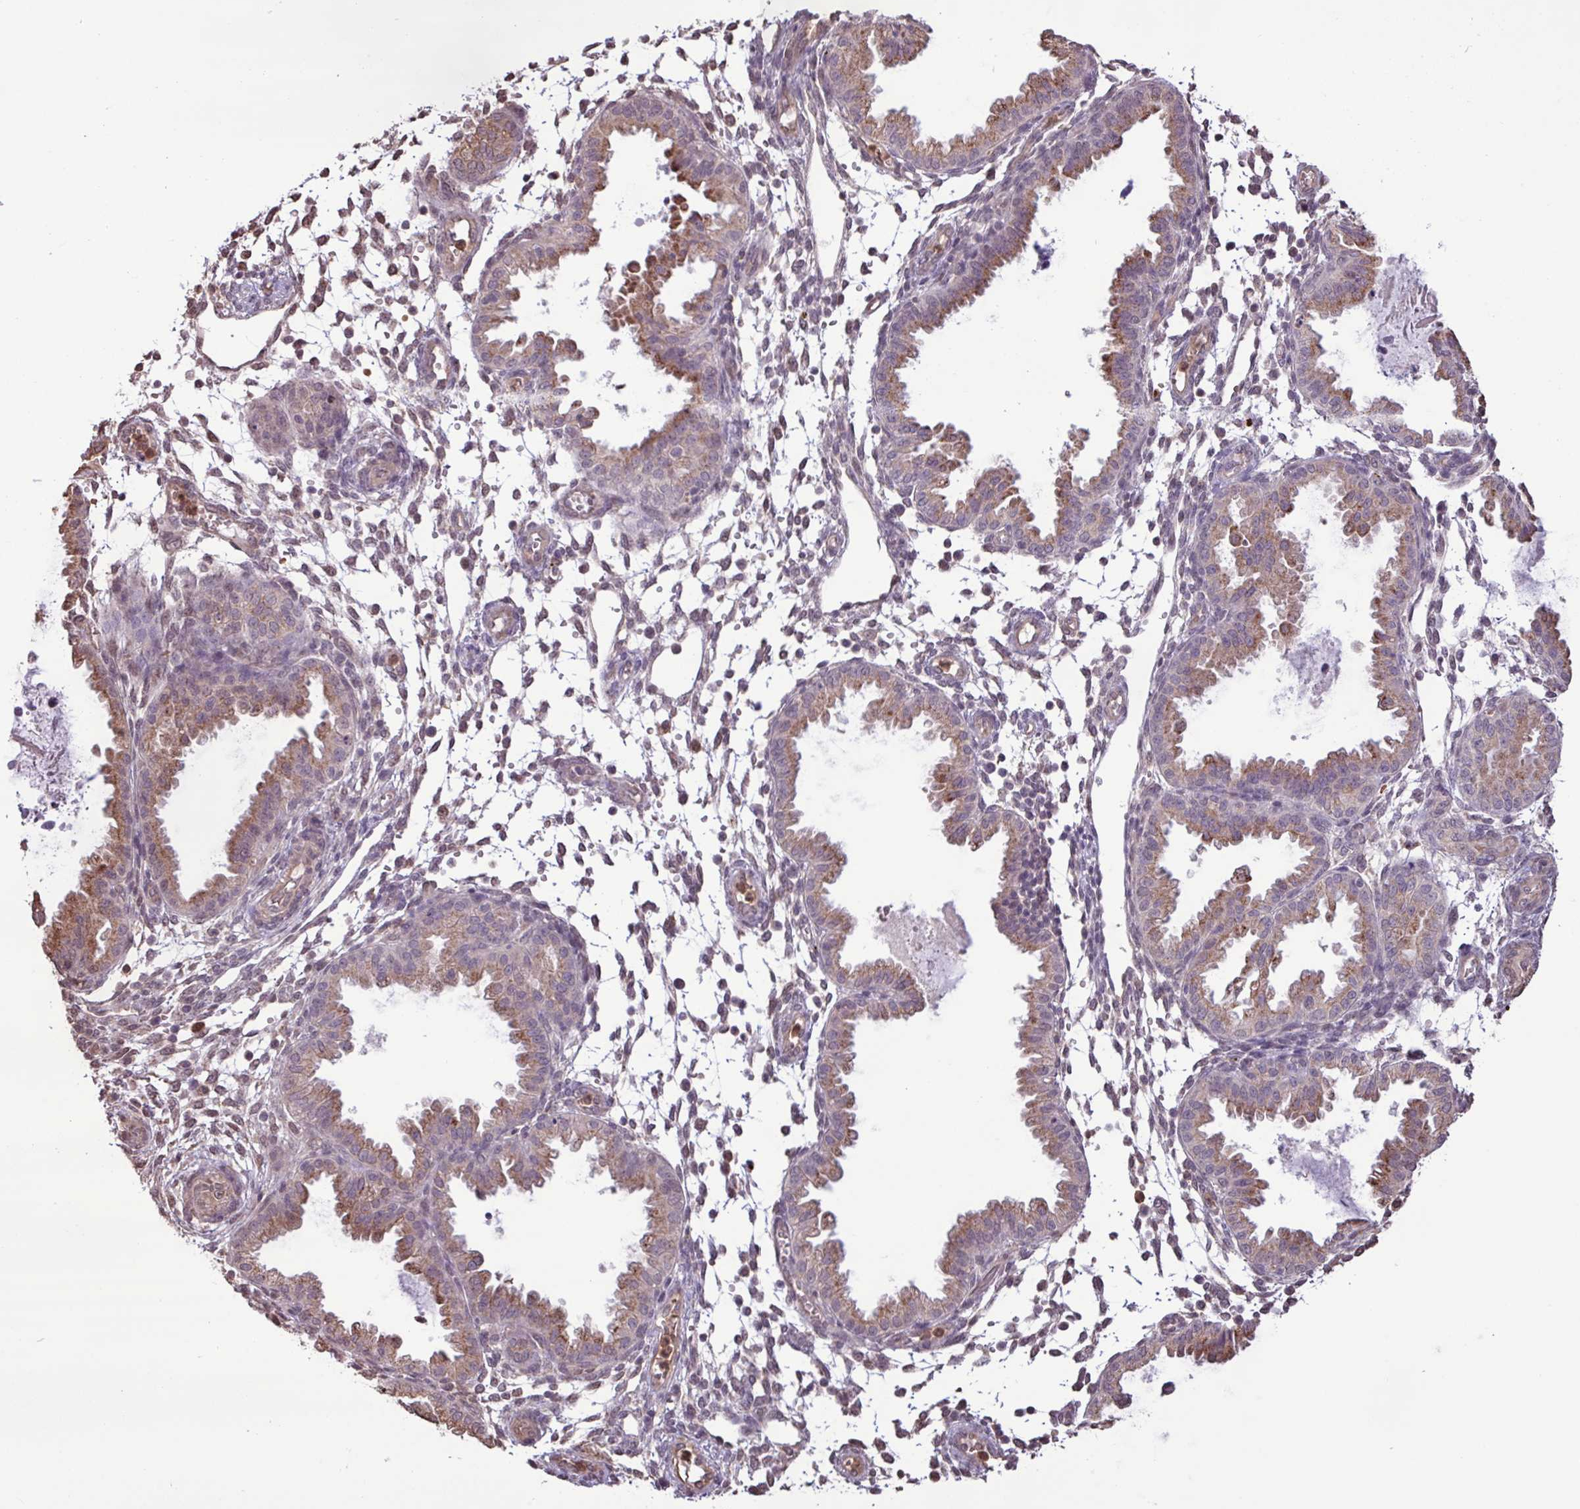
{"staining": {"intensity": "moderate", "quantity": "<25%", "location": "nuclear"}, "tissue": "endometrium", "cell_type": "Cells in endometrial stroma", "image_type": "normal", "snomed": [{"axis": "morphology", "description": "Normal tissue, NOS"}, {"axis": "topography", "description": "Endometrium"}], "caption": "IHC (DAB (3,3'-diaminobenzidine)) staining of normal endometrium reveals moderate nuclear protein staining in approximately <25% of cells in endometrial stroma. (DAB (3,3'-diaminobenzidine) IHC, brown staining for protein, blue staining for nuclei).", "gene": "CHST11", "patient": {"sex": "female", "age": 33}}